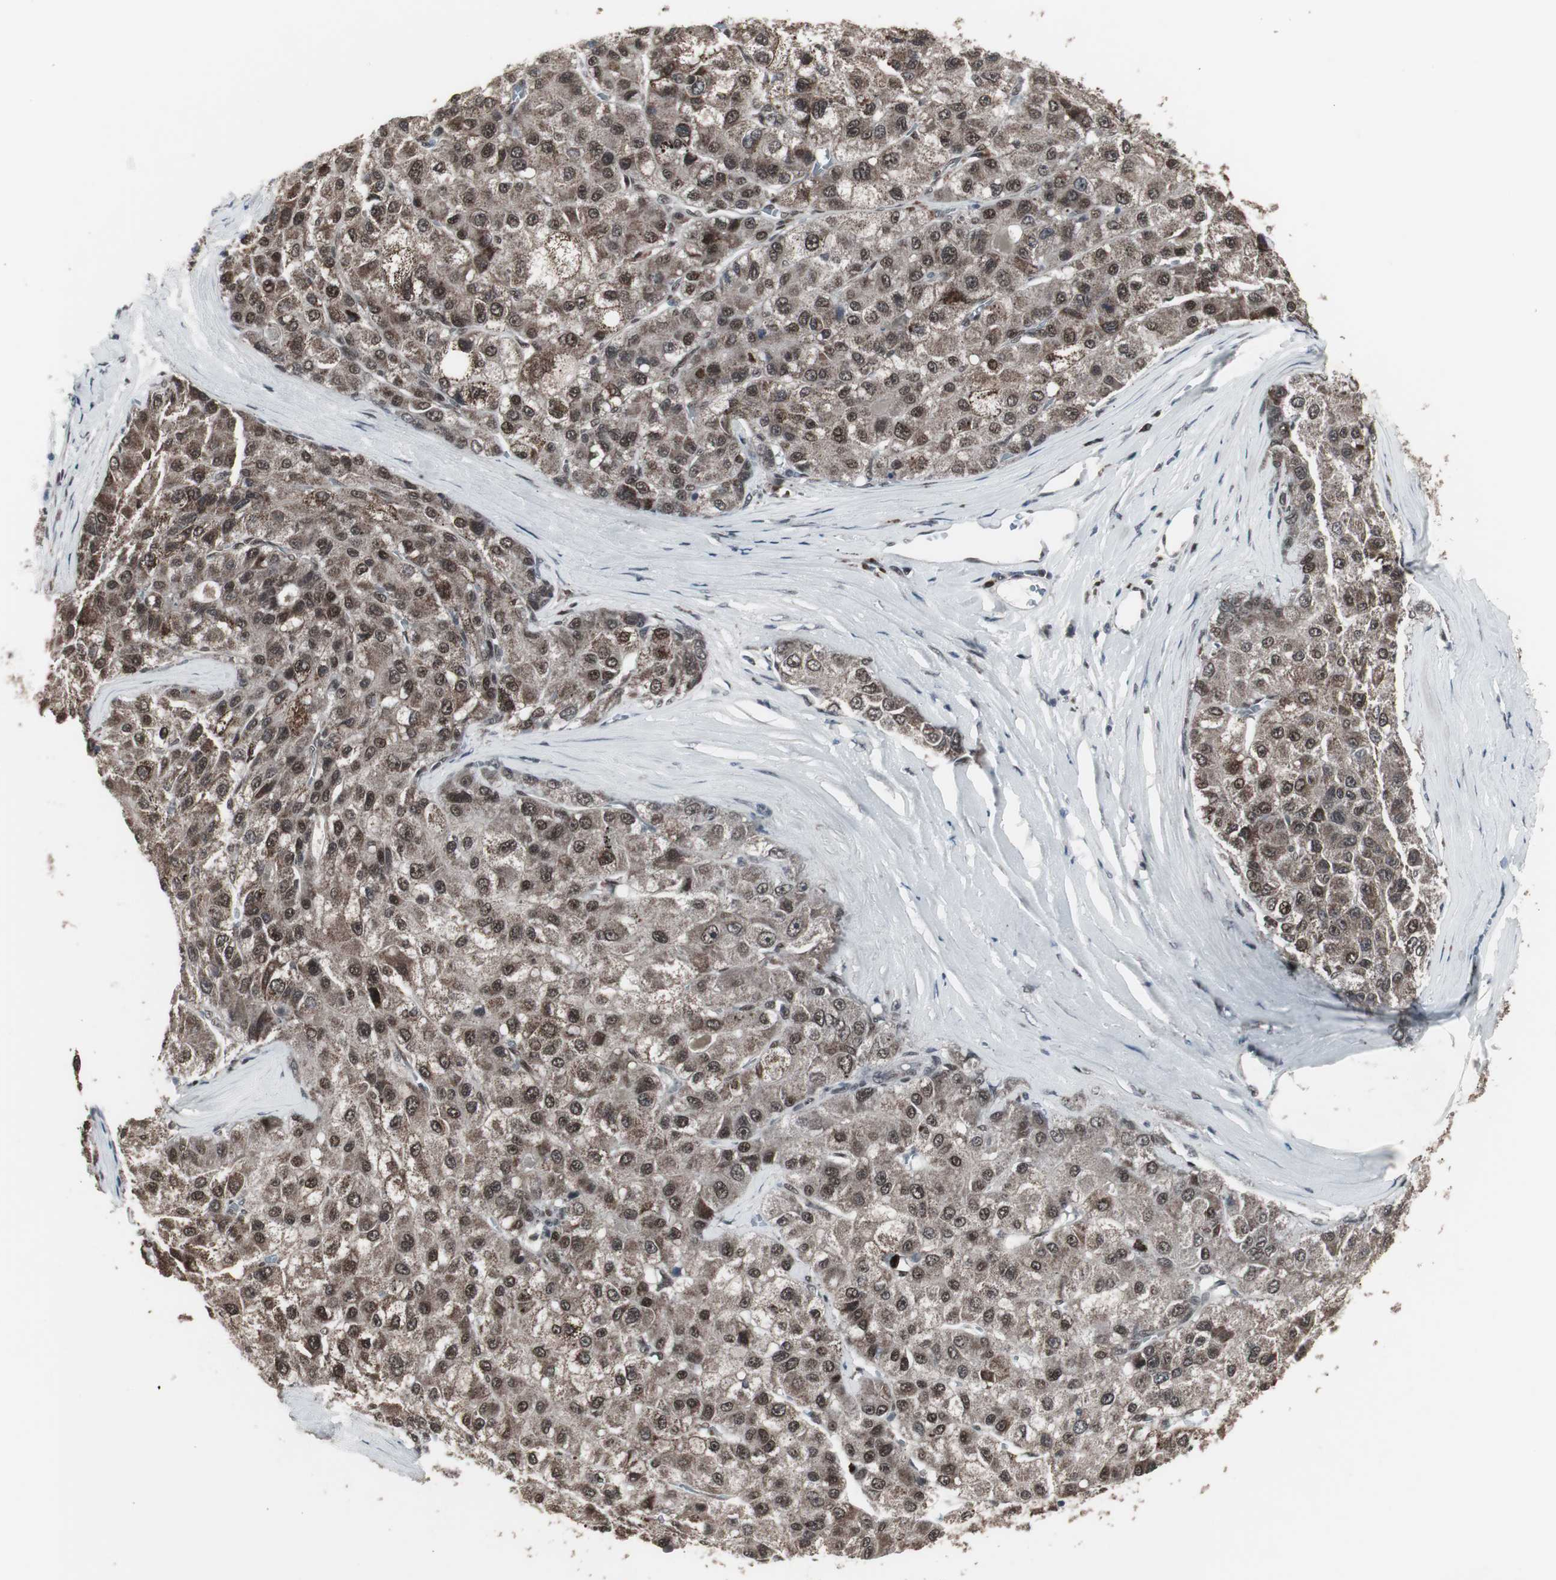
{"staining": {"intensity": "strong", "quantity": ">75%", "location": "cytoplasmic/membranous,nuclear"}, "tissue": "liver cancer", "cell_type": "Tumor cells", "image_type": "cancer", "snomed": [{"axis": "morphology", "description": "Carcinoma, Hepatocellular, NOS"}, {"axis": "topography", "description": "Liver"}], "caption": "A high amount of strong cytoplasmic/membranous and nuclear expression is present in about >75% of tumor cells in hepatocellular carcinoma (liver) tissue.", "gene": "RXRA", "patient": {"sex": "male", "age": 80}}